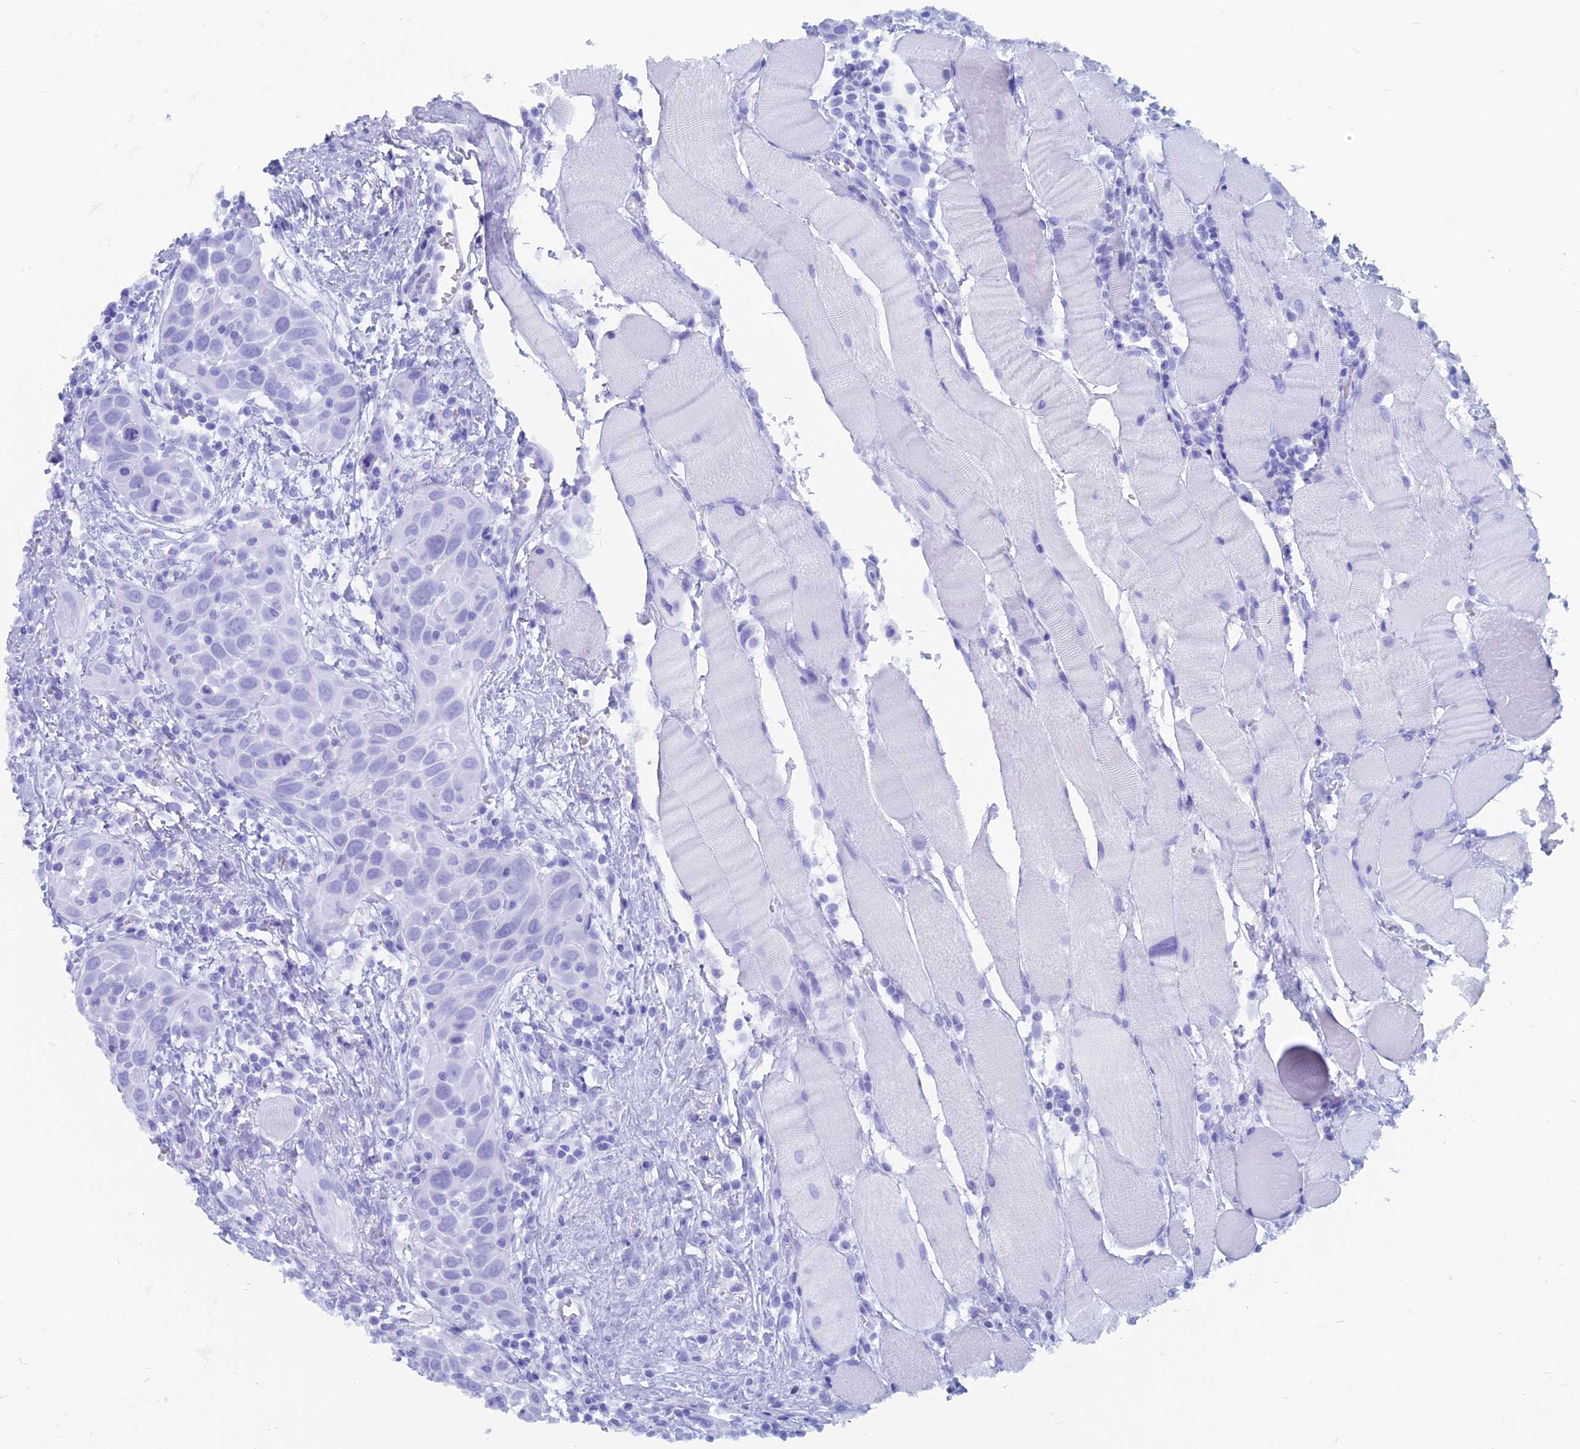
{"staining": {"intensity": "negative", "quantity": "none", "location": "none"}, "tissue": "head and neck cancer", "cell_type": "Tumor cells", "image_type": "cancer", "snomed": [{"axis": "morphology", "description": "Squamous cell carcinoma, NOS"}, {"axis": "topography", "description": "Oral tissue"}, {"axis": "topography", "description": "Head-Neck"}], "caption": "Protein analysis of squamous cell carcinoma (head and neck) displays no significant staining in tumor cells.", "gene": "CAPS", "patient": {"sex": "female", "age": 50}}